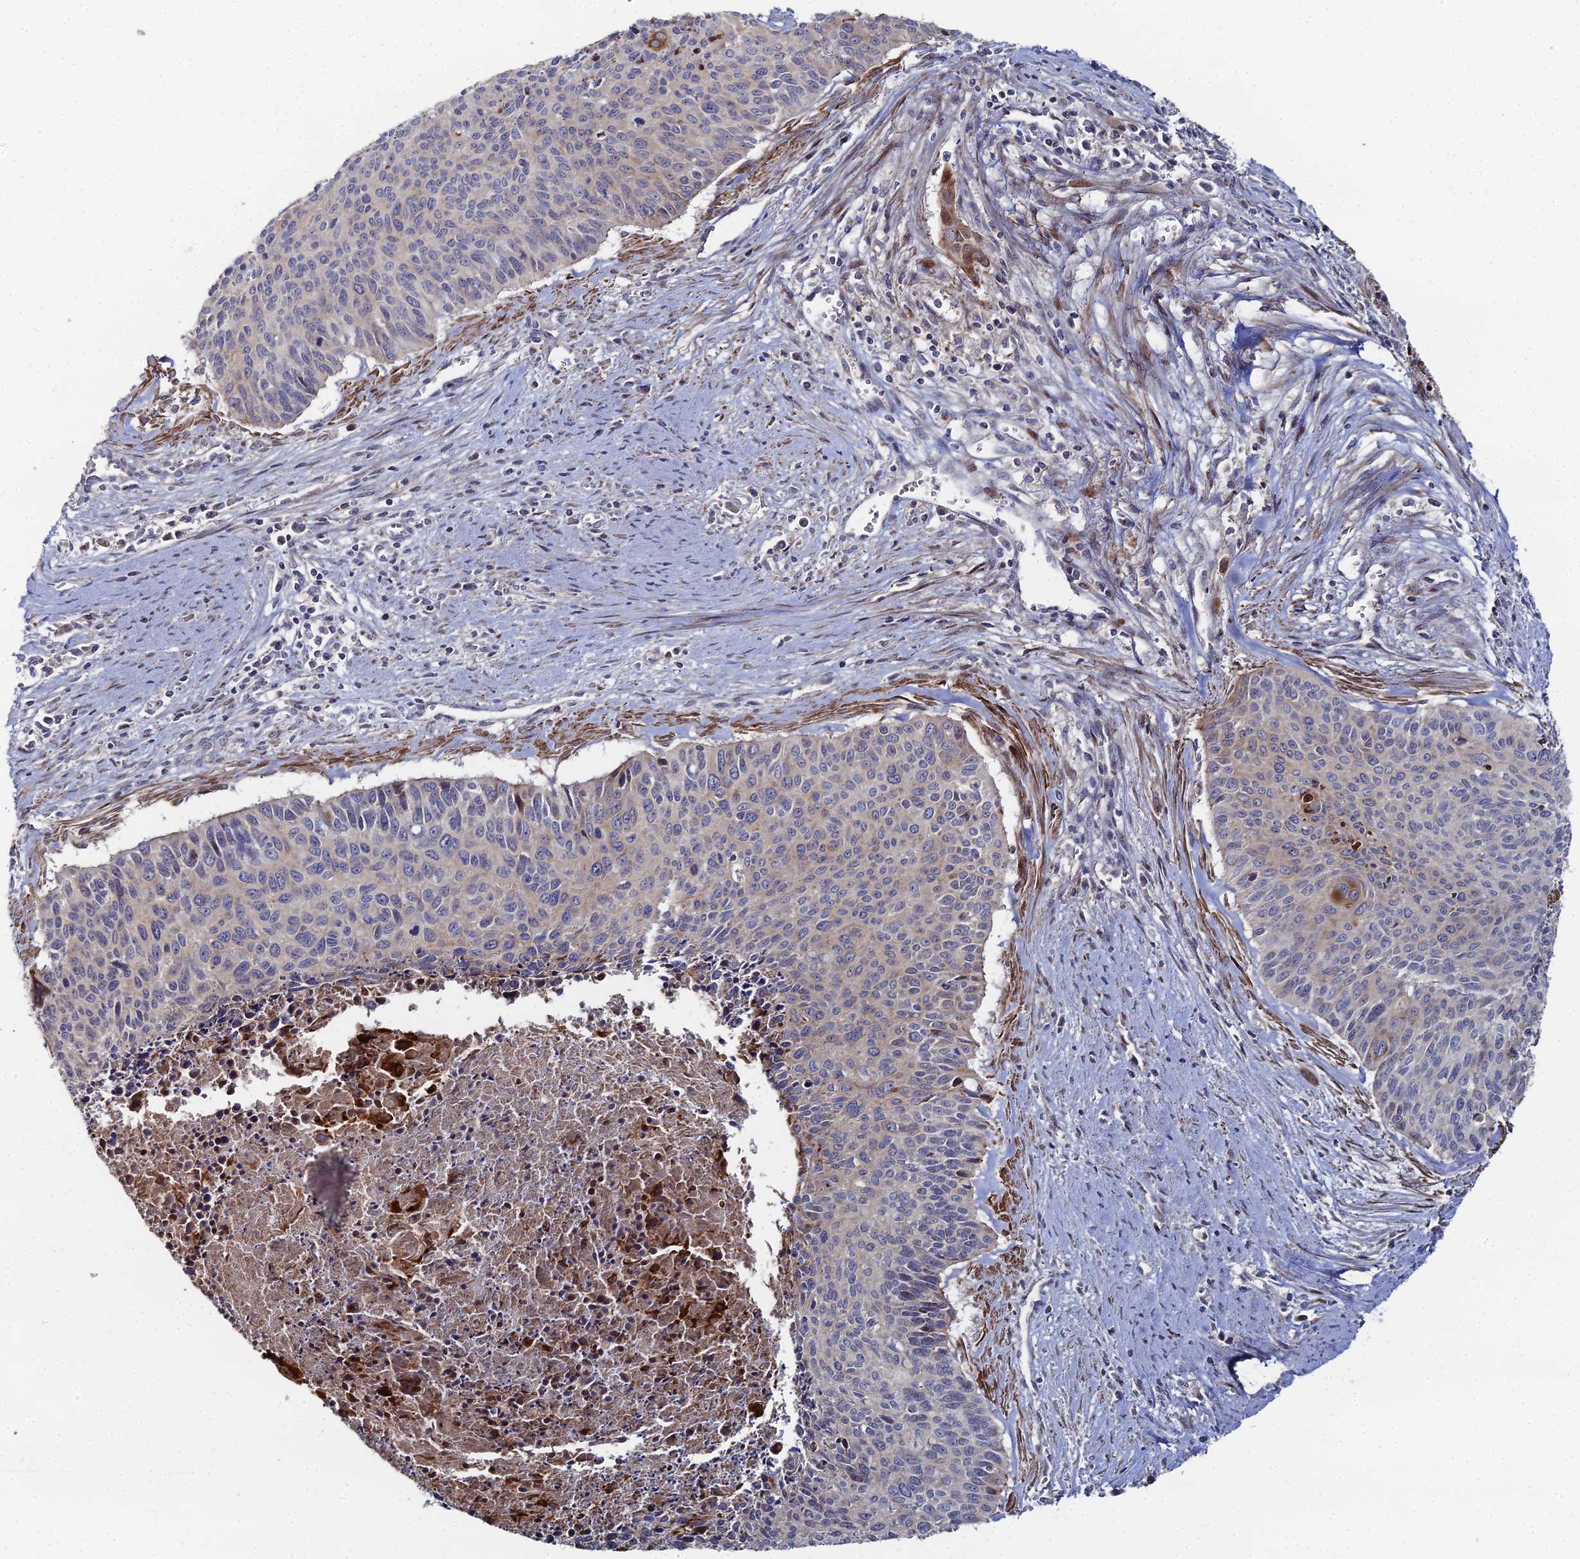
{"staining": {"intensity": "moderate", "quantity": "<25%", "location": "cytoplasmic/membranous"}, "tissue": "cervical cancer", "cell_type": "Tumor cells", "image_type": "cancer", "snomed": [{"axis": "morphology", "description": "Squamous cell carcinoma, NOS"}, {"axis": "topography", "description": "Cervix"}], "caption": "Squamous cell carcinoma (cervical) stained for a protein (brown) exhibits moderate cytoplasmic/membranous positive positivity in approximately <25% of tumor cells.", "gene": "SGMS1", "patient": {"sex": "female", "age": 55}}